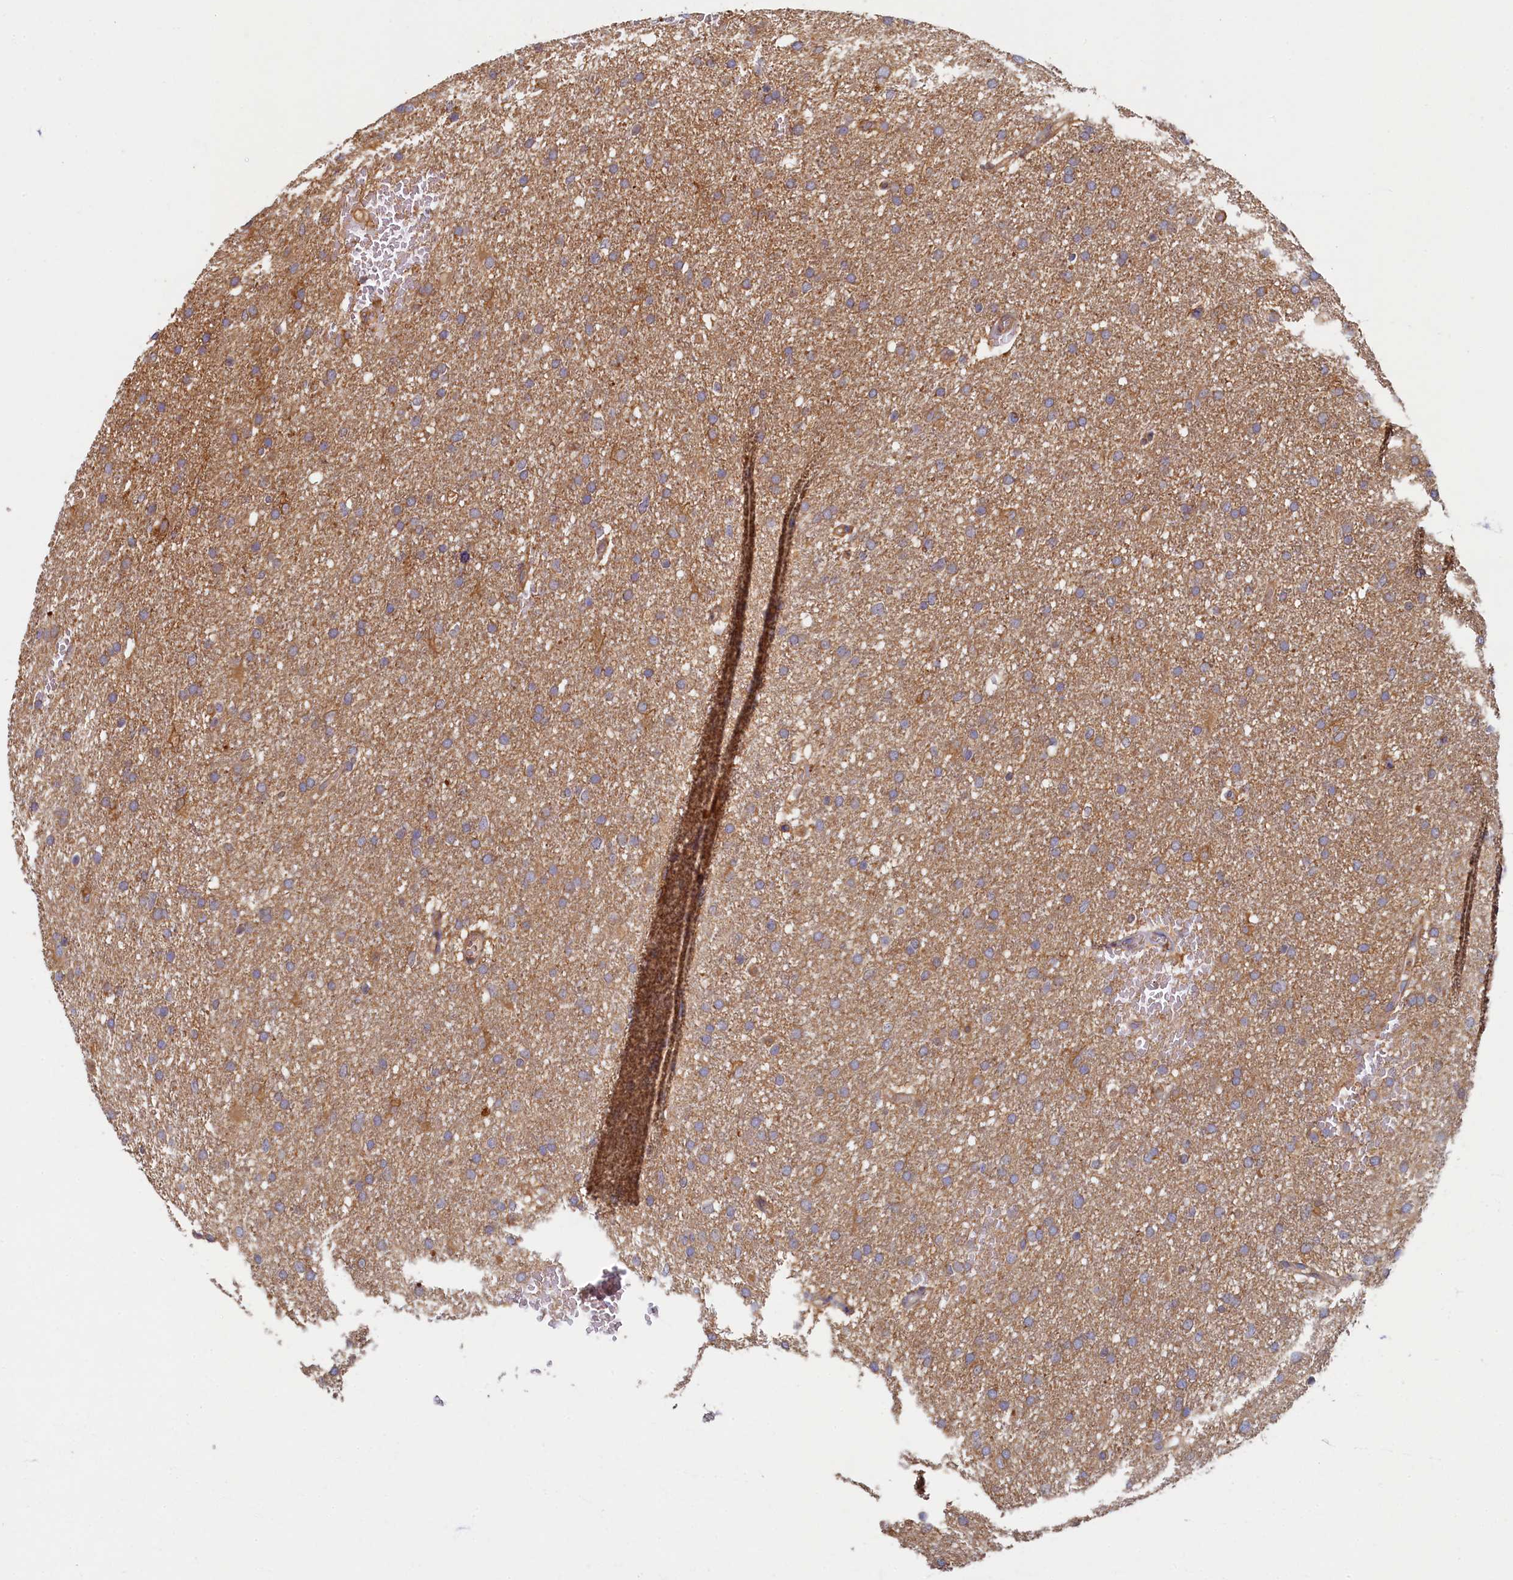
{"staining": {"intensity": "moderate", "quantity": ">75%", "location": "cytoplasmic/membranous"}, "tissue": "glioma", "cell_type": "Tumor cells", "image_type": "cancer", "snomed": [{"axis": "morphology", "description": "Glioma, malignant, High grade"}, {"axis": "topography", "description": "Cerebral cortex"}], "caption": "Tumor cells reveal moderate cytoplasmic/membranous positivity in about >75% of cells in malignant high-grade glioma.", "gene": "TIMM8B", "patient": {"sex": "female", "age": 36}}